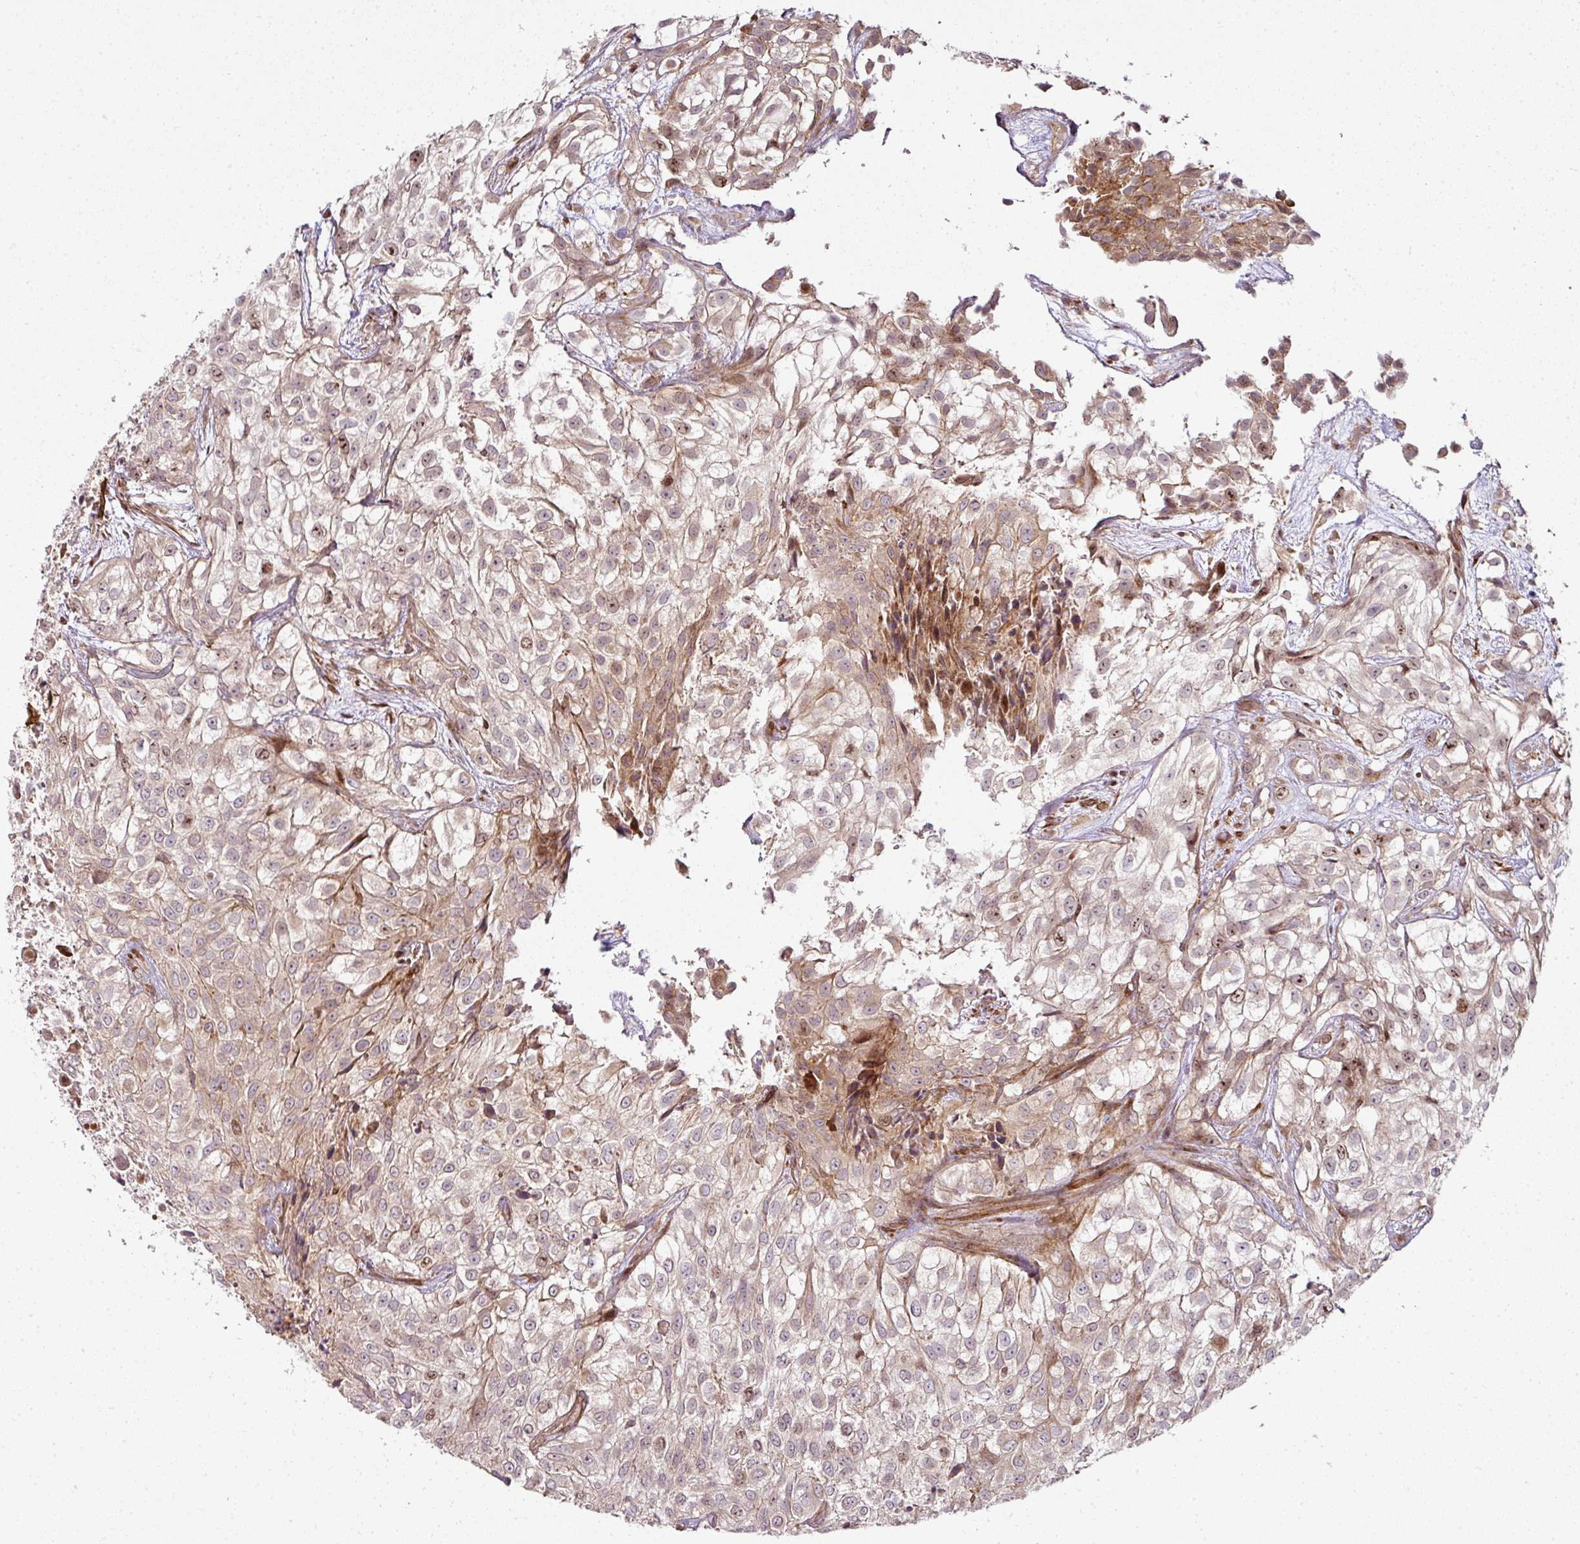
{"staining": {"intensity": "moderate", "quantity": "<25%", "location": "cytoplasmic/membranous,nuclear"}, "tissue": "urothelial cancer", "cell_type": "Tumor cells", "image_type": "cancer", "snomed": [{"axis": "morphology", "description": "Urothelial carcinoma, High grade"}, {"axis": "topography", "description": "Urinary bladder"}], "caption": "This image demonstrates high-grade urothelial carcinoma stained with immunohistochemistry to label a protein in brown. The cytoplasmic/membranous and nuclear of tumor cells show moderate positivity for the protein. Nuclei are counter-stained blue.", "gene": "ATAT1", "patient": {"sex": "male", "age": 56}}